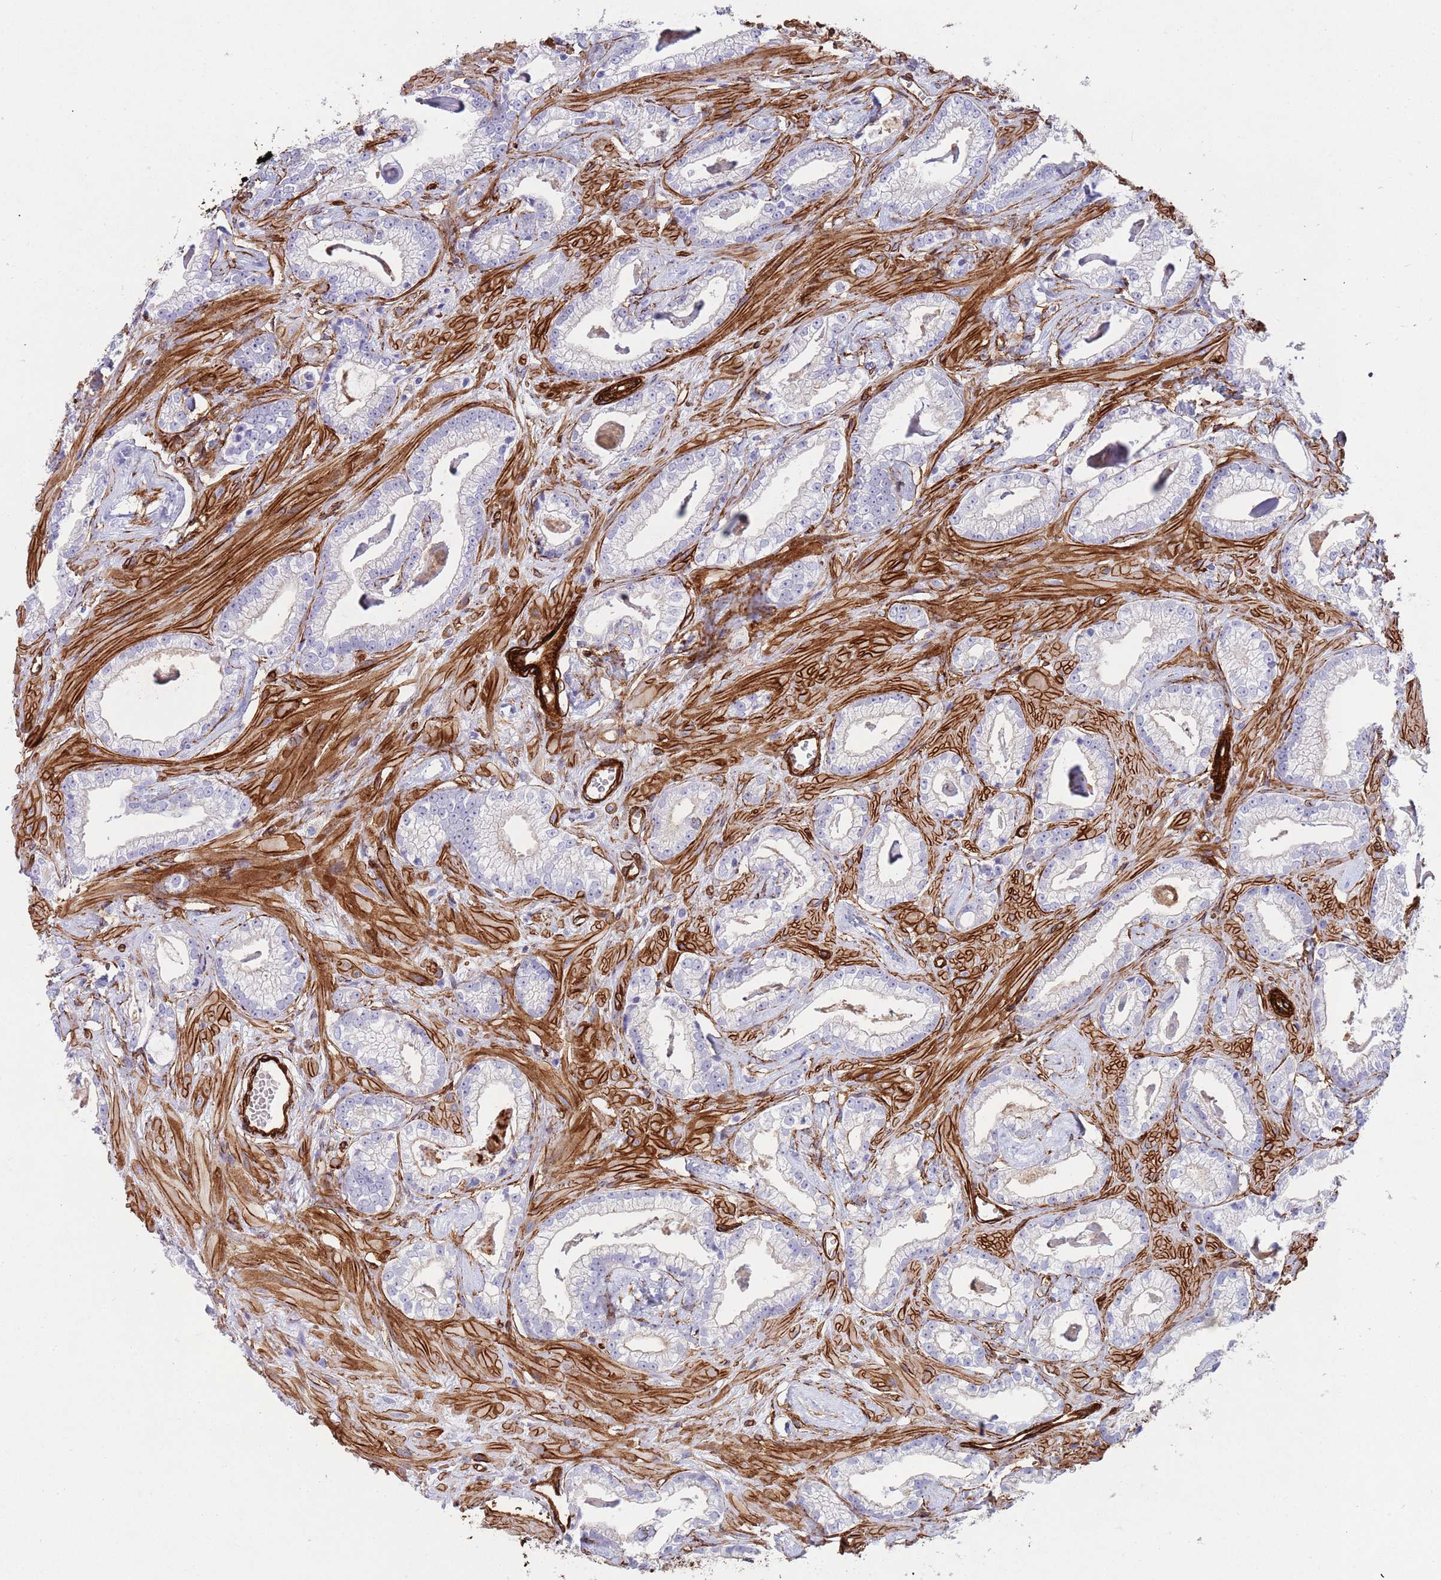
{"staining": {"intensity": "negative", "quantity": "none", "location": "none"}, "tissue": "prostate cancer", "cell_type": "Tumor cells", "image_type": "cancer", "snomed": [{"axis": "morphology", "description": "Adenocarcinoma, Low grade"}, {"axis": "topography", "description": "Prostate"}], "caption": "A high-resolution histopathology image shows IHC staining of prostate low-grade adenocarcinoma, which shows no significant staining in tumor cells.", "gene": "CAV2", "patient": {"sex": "male", "age": 60}}